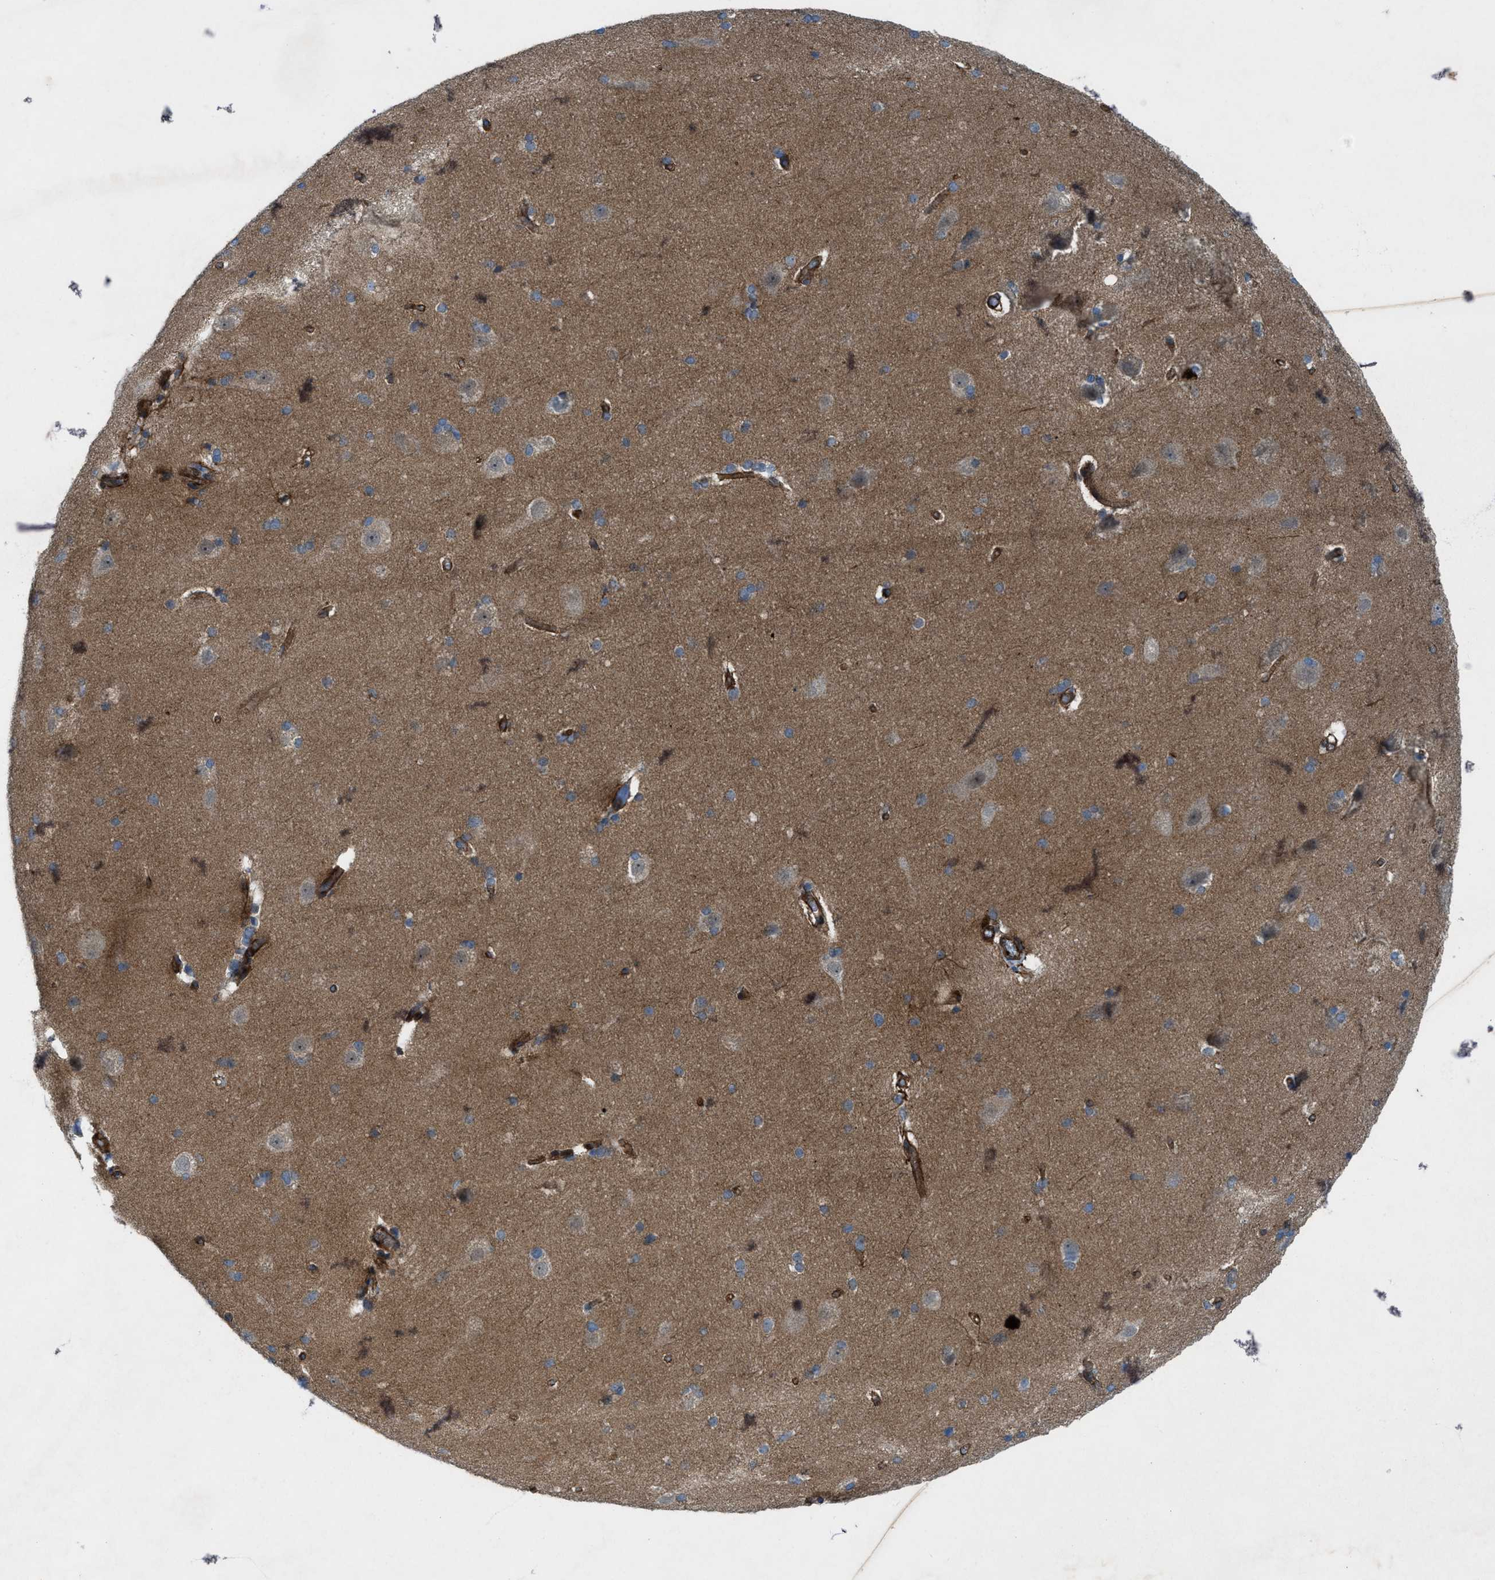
{"staining": {"intensity": "strong", "quantity": ">75%", "location": "cytoplasmic/membranous"}, "tissue": "cerebral cortex", "cell_type": "Endothelial cells", "image_type": "normal", "snomed": [{"axis": "morphology", "description": "Normal tissue, NOS"}, {"axis": "topography", "description": "Cerebral cortex"}, {"axis": "topography", "description": "Hippocampus"}], "caption": "An image of cerebral cortex stained for a protein displays strong cytoplasmic/membranous brown staining in endothelial cells. The staining is performed using DAB brown chromogen to label protein expression. The nuclei are counter-stained blue using hematoxylin.", "gene": "URGCP", "patient": {"sex": "female", "age": 19}}